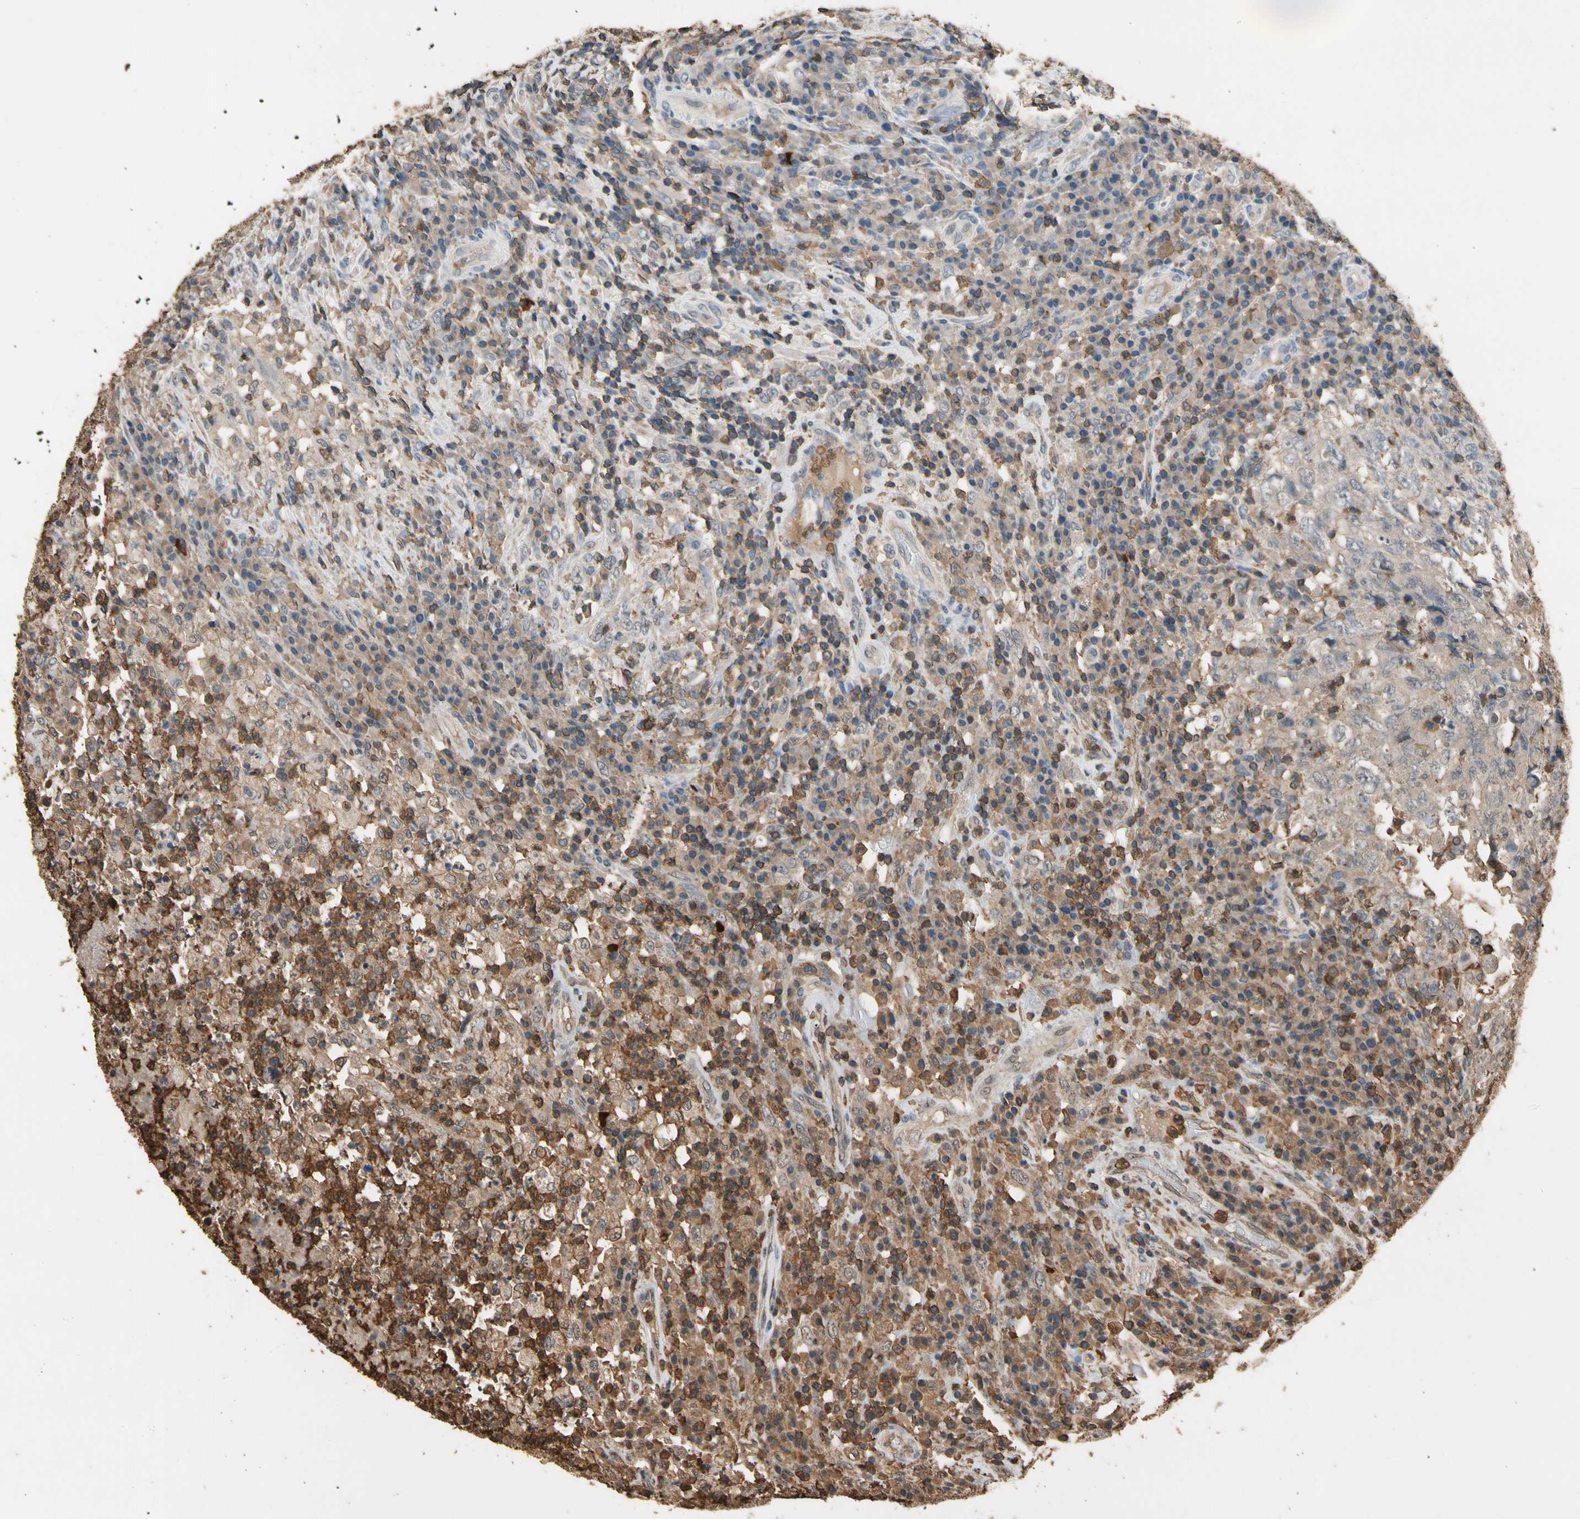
{"staining": {"intensity": "weak", "quantity": ">75%", "location": "cytoplasmic/membranous"}, "tissue": "testis cancer", "cell_type": "Tumor cells", "image_type": "cancer", "snomed": [{"axis": "morphology", "description": "Necrosis, NOS"}, {"axis": "morphology", "description": "Carcinoma, Embryonal, NOS"}, {"axis": "topography", "description": "Testis"}], "caption": "High-magnification brightfield microscopy of testis cancer (embryonal carcinoma) stained with DAB (brown) and counterstained with hematoxylin (blue). tumor cells exhibit weak cytoplasmic/membranous staining is identified in approximately>75% of cells.", "gene": "TNFSF13B", "patient": {"sex": "male", "age": 19}}